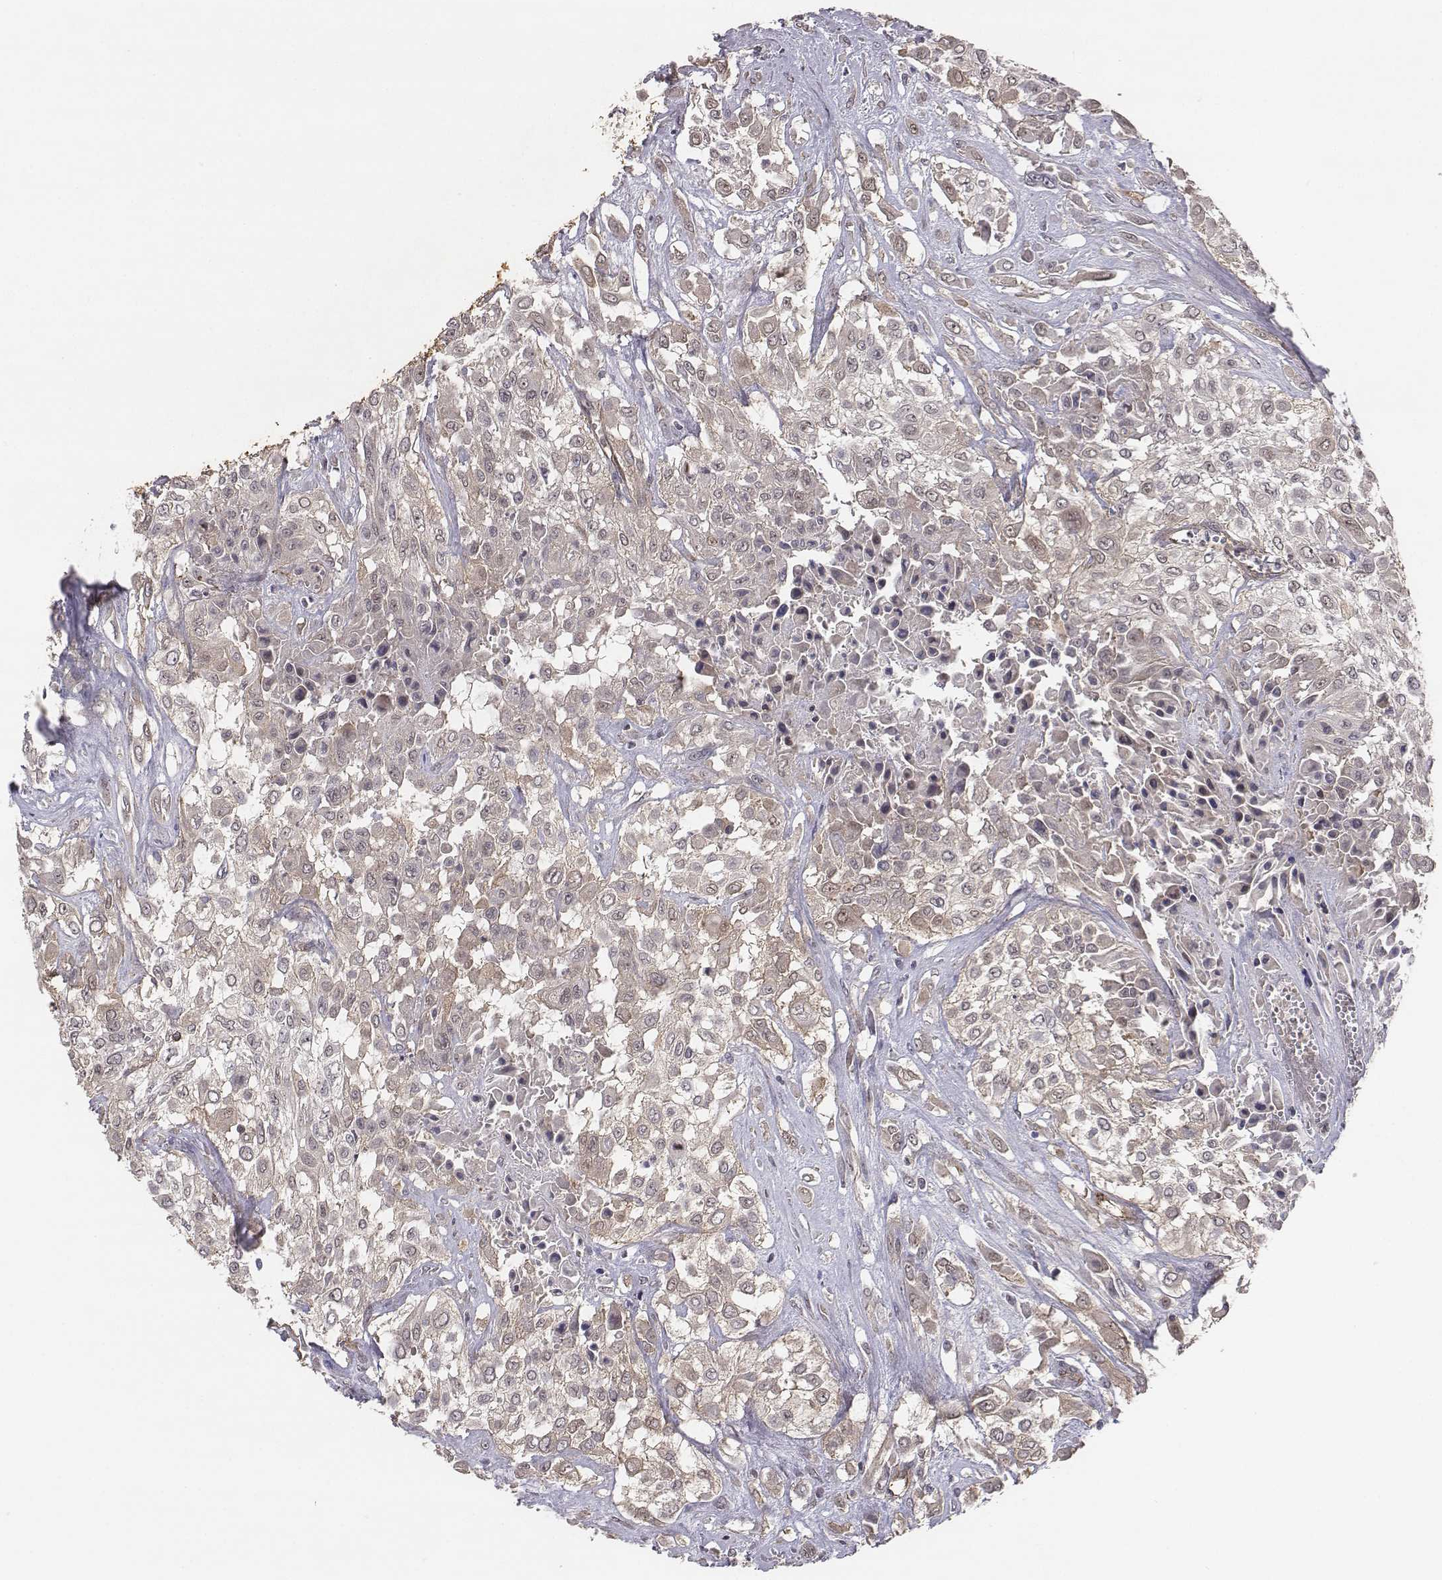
{"staining": {"intensity": "weak", "quantity": "<25%", "location": "cytoplasmic/membranous"}, "tissue": "urothelial cancer", "cell_type": "Tumor cells", "image_type": "cancer", "snomed": [{"axis": "morphology", "description": "Urothelial carcinoma, High grade"}, {"axis": "topography", "description": "Urinary bladder"}], "caption": "There is no significant expression in tumor cells of urothelial cancer.", "gene": "PTPRG", "patient": {"sex": "male", "age": 57}}